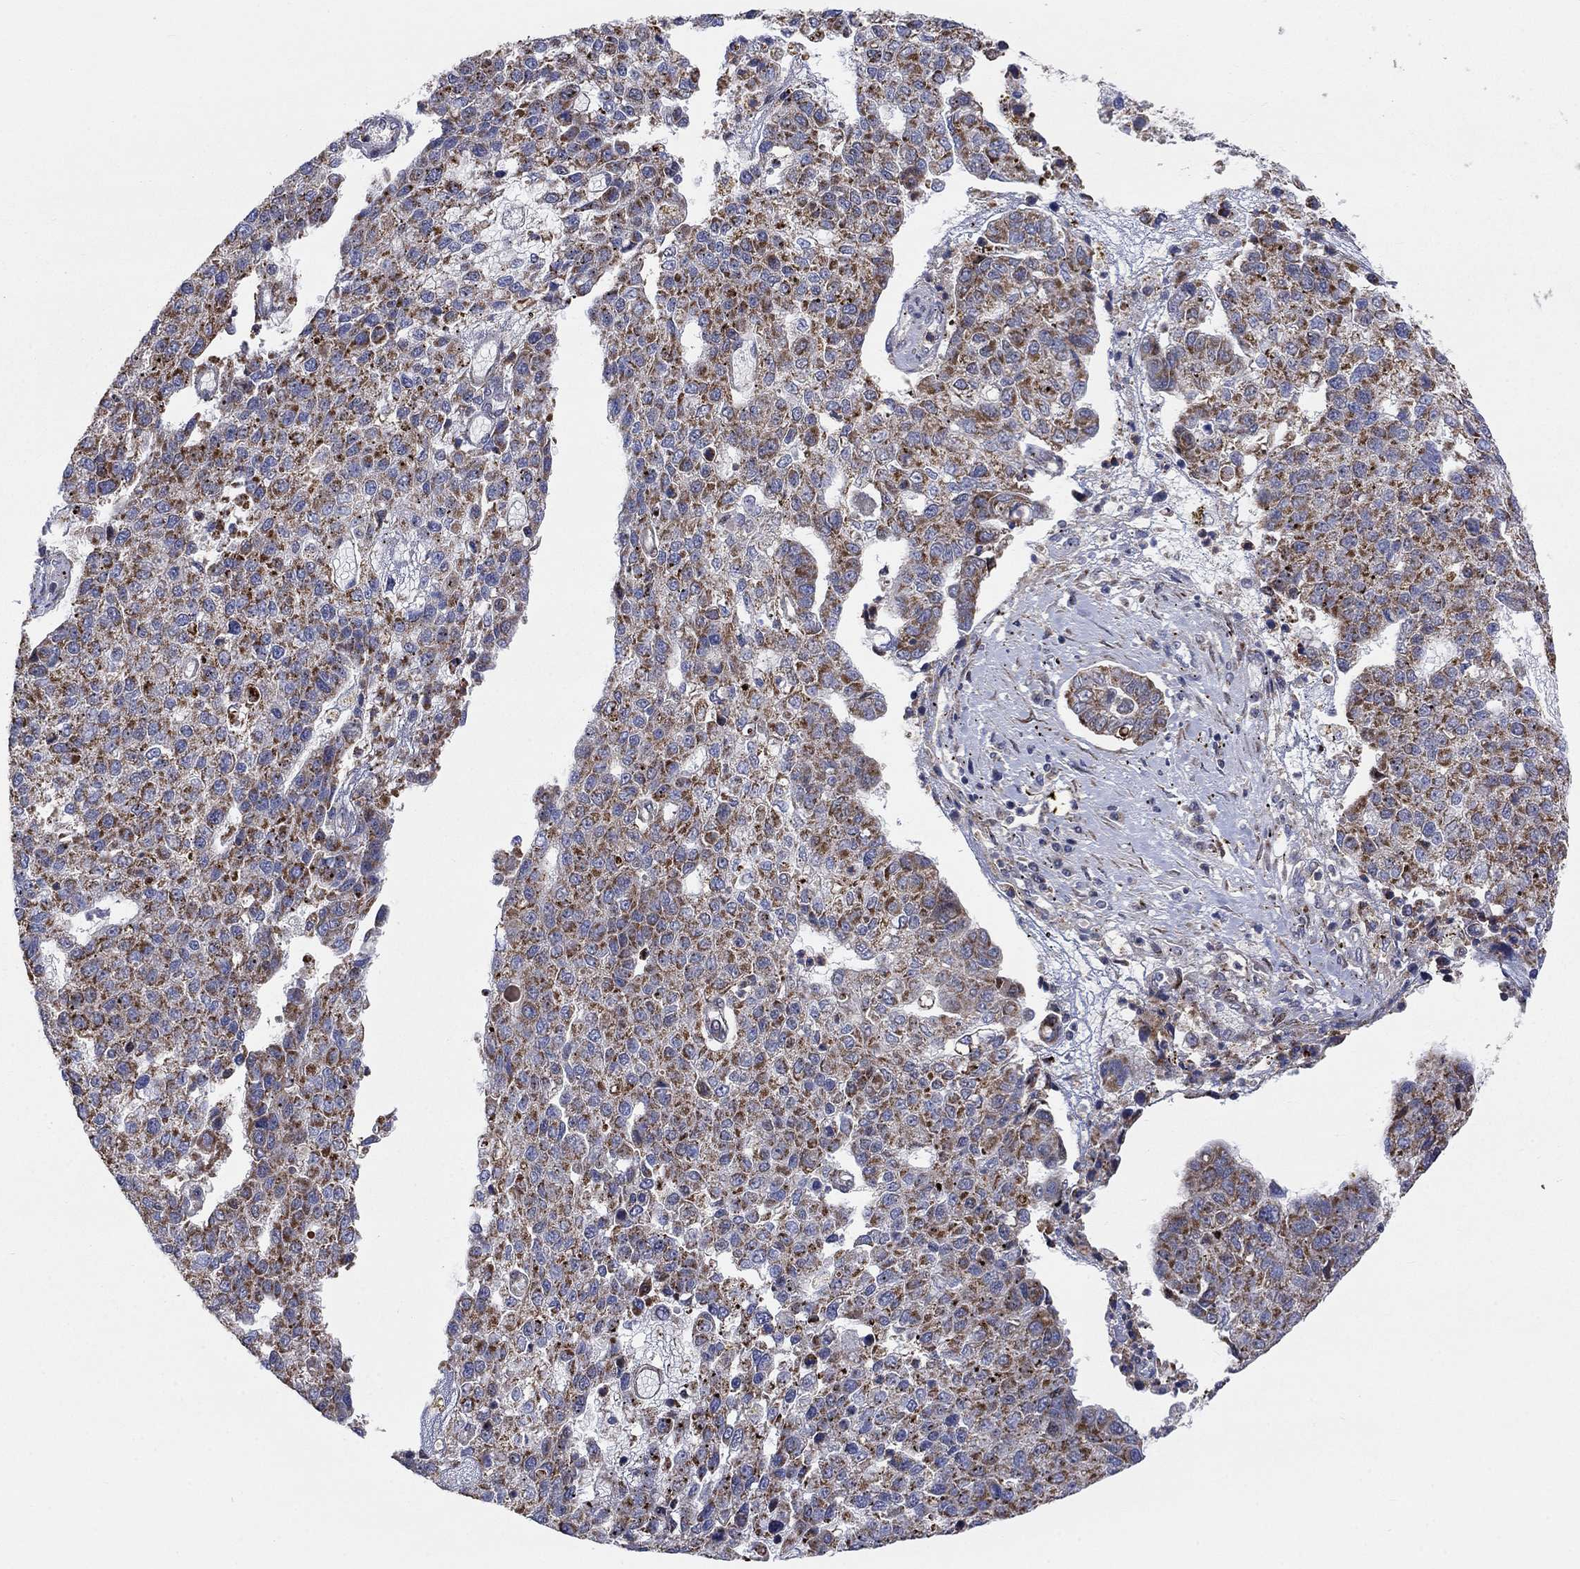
{"staining": {"intensity": "strong", "quantity": "25%-75%", "location": "cytoplasmic/membranous"}, "tissue": "pancreatic cancer", "cell_type": "Tumor cells", "image_type": "cancer", "snomed": [{"axis": "morphology", "description": "Adenocarcinoma, NOS"}, {"axis": "topography", "description": "Pancreas"}], "caption": "The image demonstrates staining of adenocarcinoma (pancreatic), revealing strong cytoplasmic/membranous protein staining (brown color) within tumor cells. (DAB (3,3'-diaminobenzidine) IHC with brightfield microscopy, high magnification).", "gene": "SLC35F2", "patient": {"sex": "female", "age": 61}}